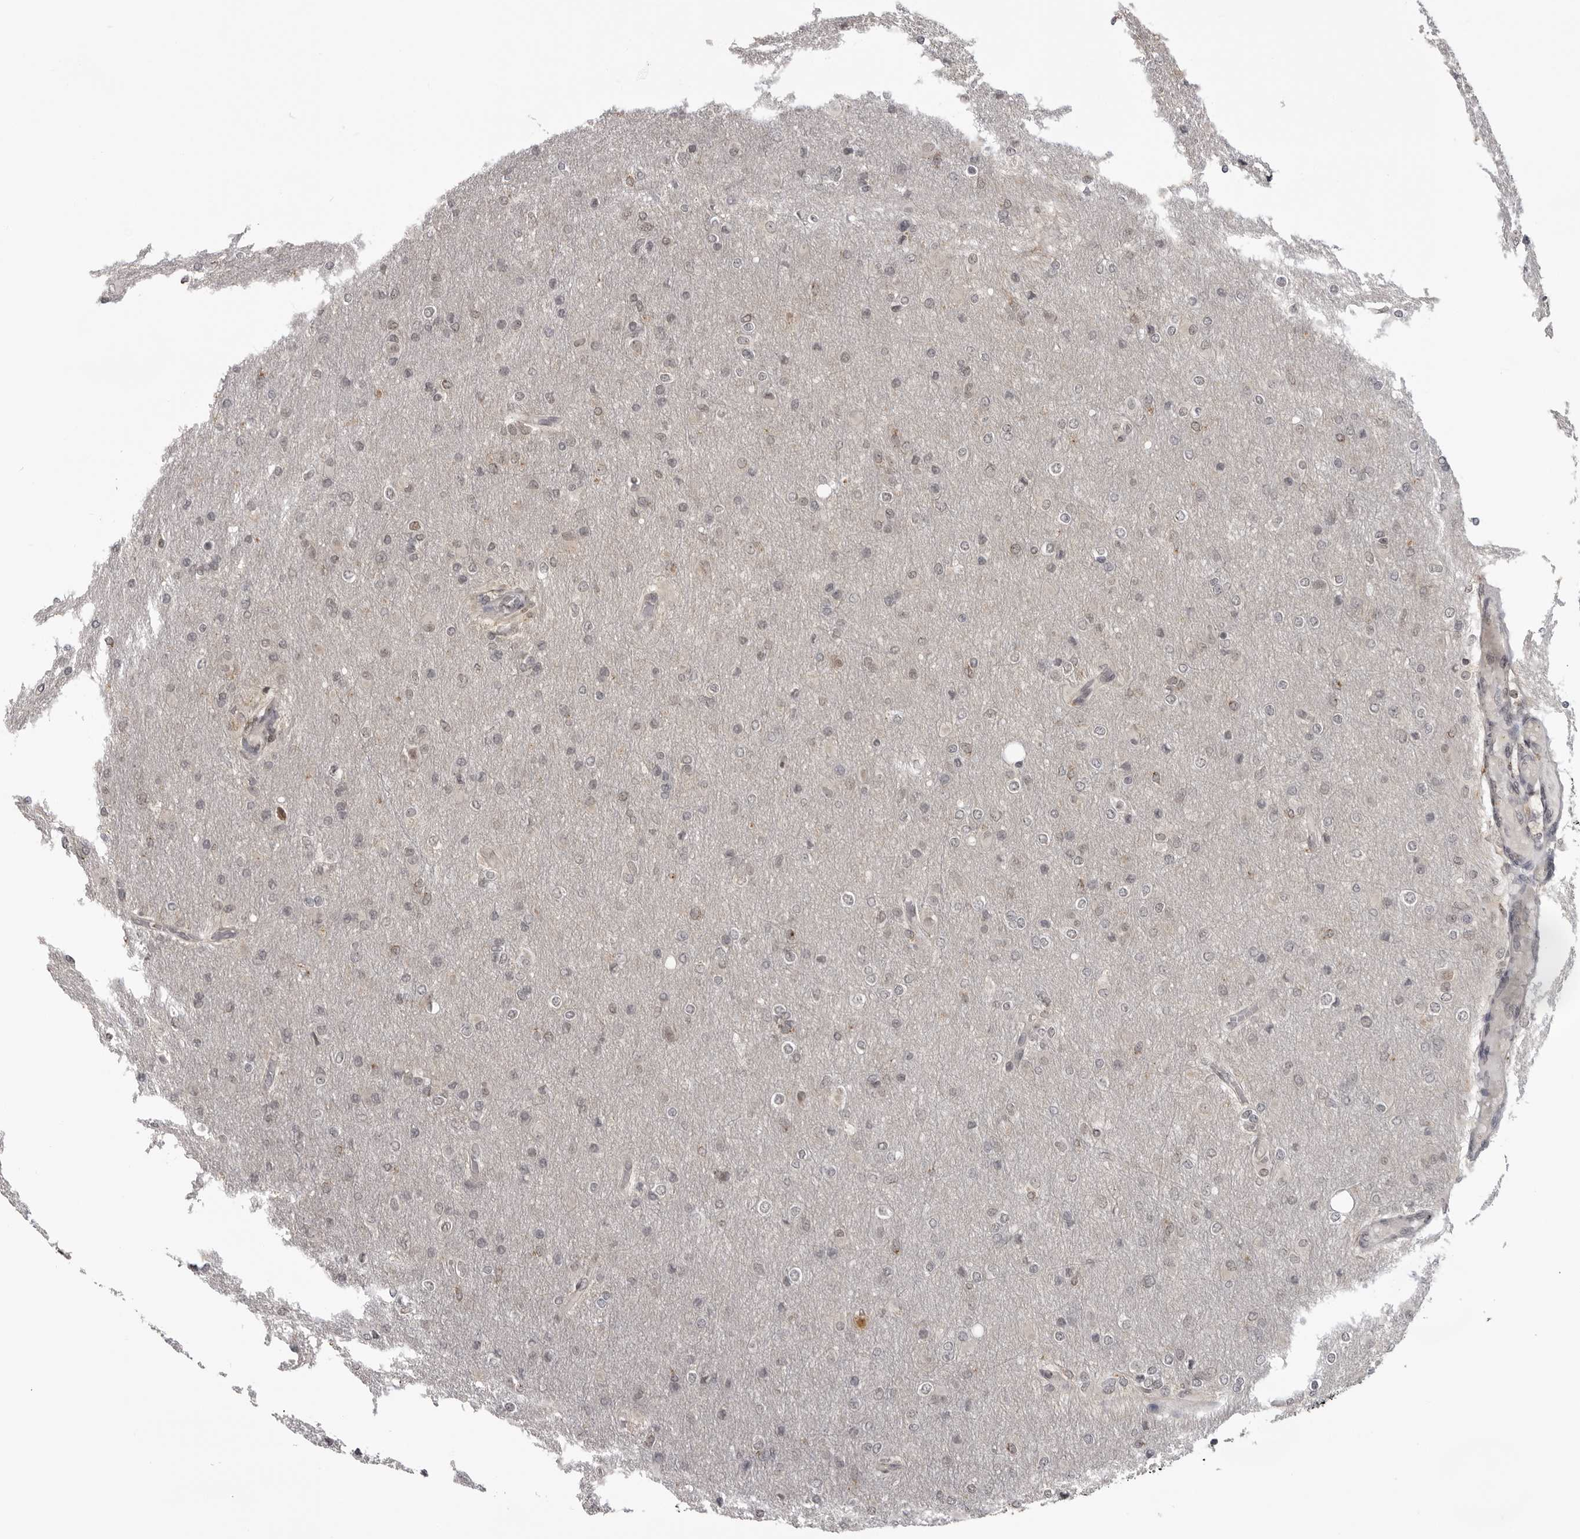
{"staining": {"intensity": "negative", "quantity": "none", "location": "none"}, "tissue": "glioma", "cell_type": "Tumor cells", "image_type": "cancer", "snomed": [{"axis": "morphology", "description": "Glioma, malignant, High grade"}, {"axis": "topography", "description": "Cerebral cortex"}], "caption": "Immunohistochemical staining of human malignant glioma (high-grade) shows no significant staining in tumor cells.", "gene": "PDCL3", "patient": {"sex": "female", "age": 36}}